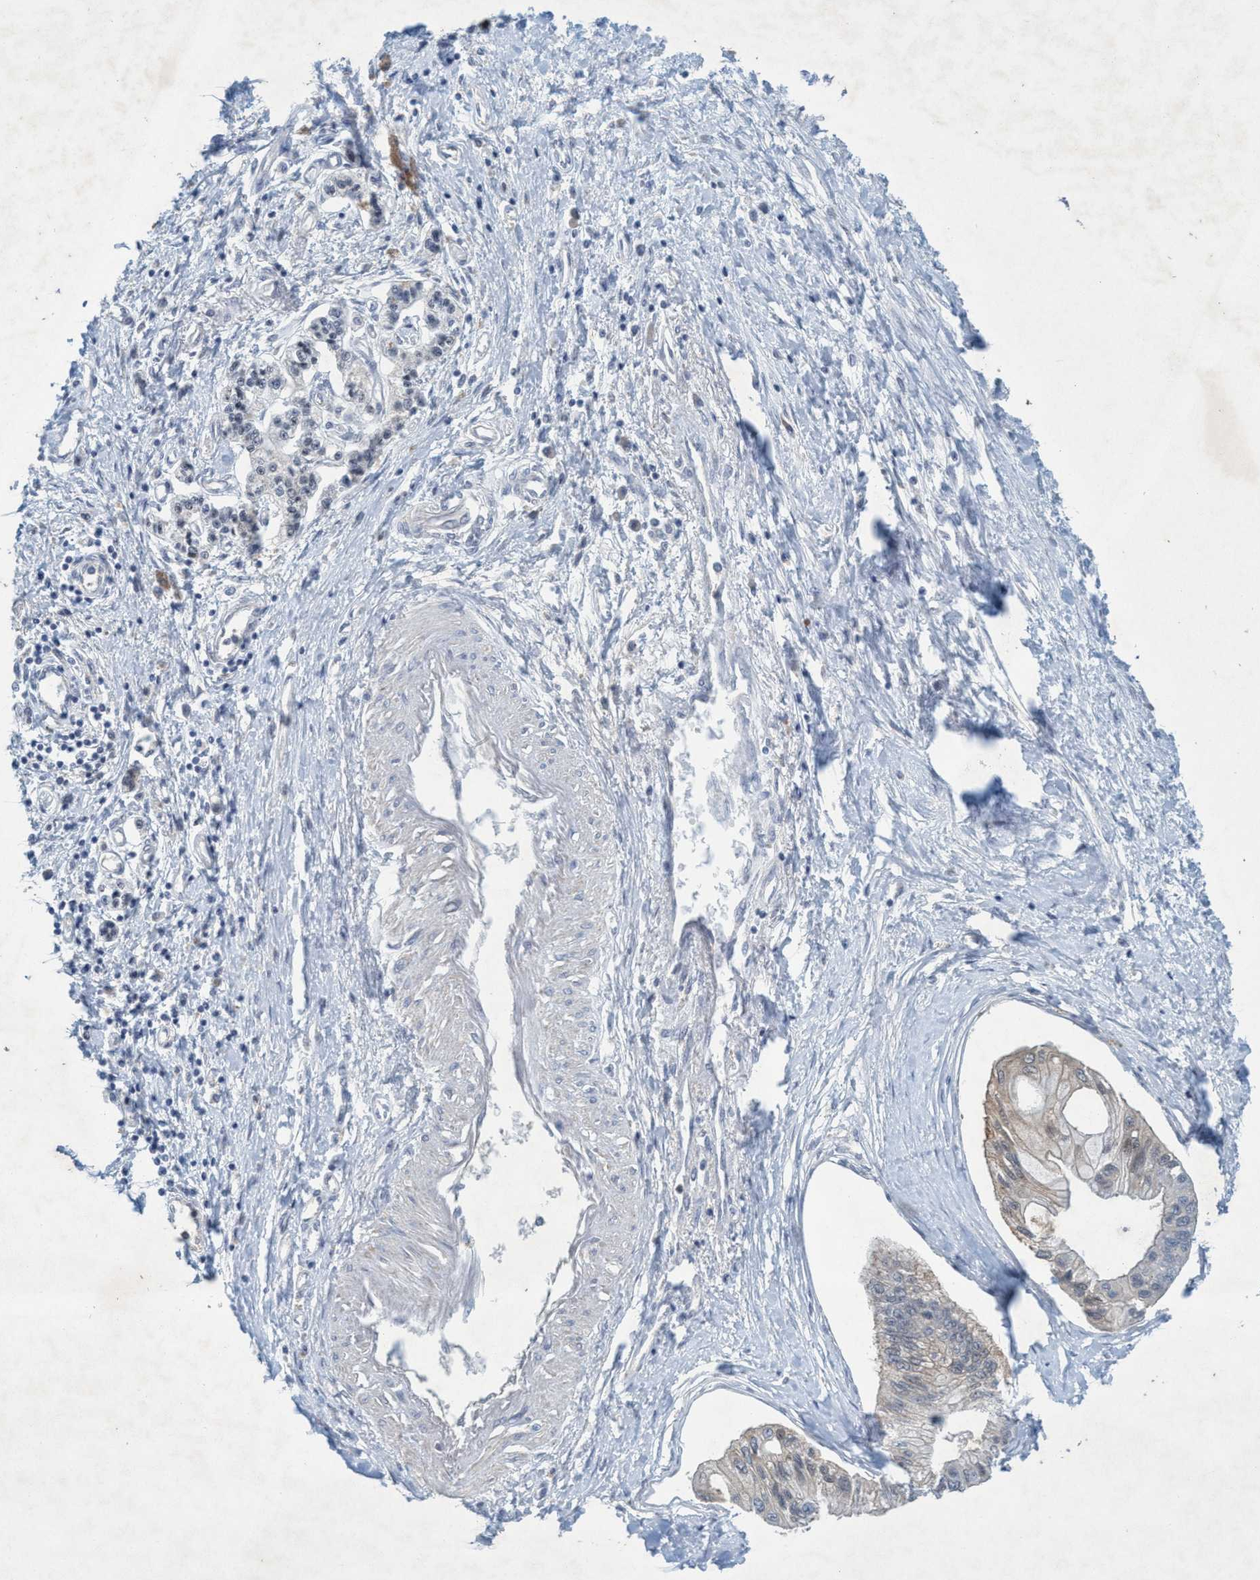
{"staining": {"intensity": "weak", "quantity": "<25%", "location": "cytoplasmic/membranous"}, "tissue": "pancreatic cancer", "cell_type": "Tumor cells", "image_type": "cancer", "snomed": [{"axis": "morphology", "description": "Adenocarcinoma, NOS"}, {"axis": "topography", "description": "Pancreas"}], "caption": "Tumor cells are negative for brown protein staining in pancreatic adenocarcinoma.", "gene": "RNF208", "patient": {"sex": "female", "age": 77}}